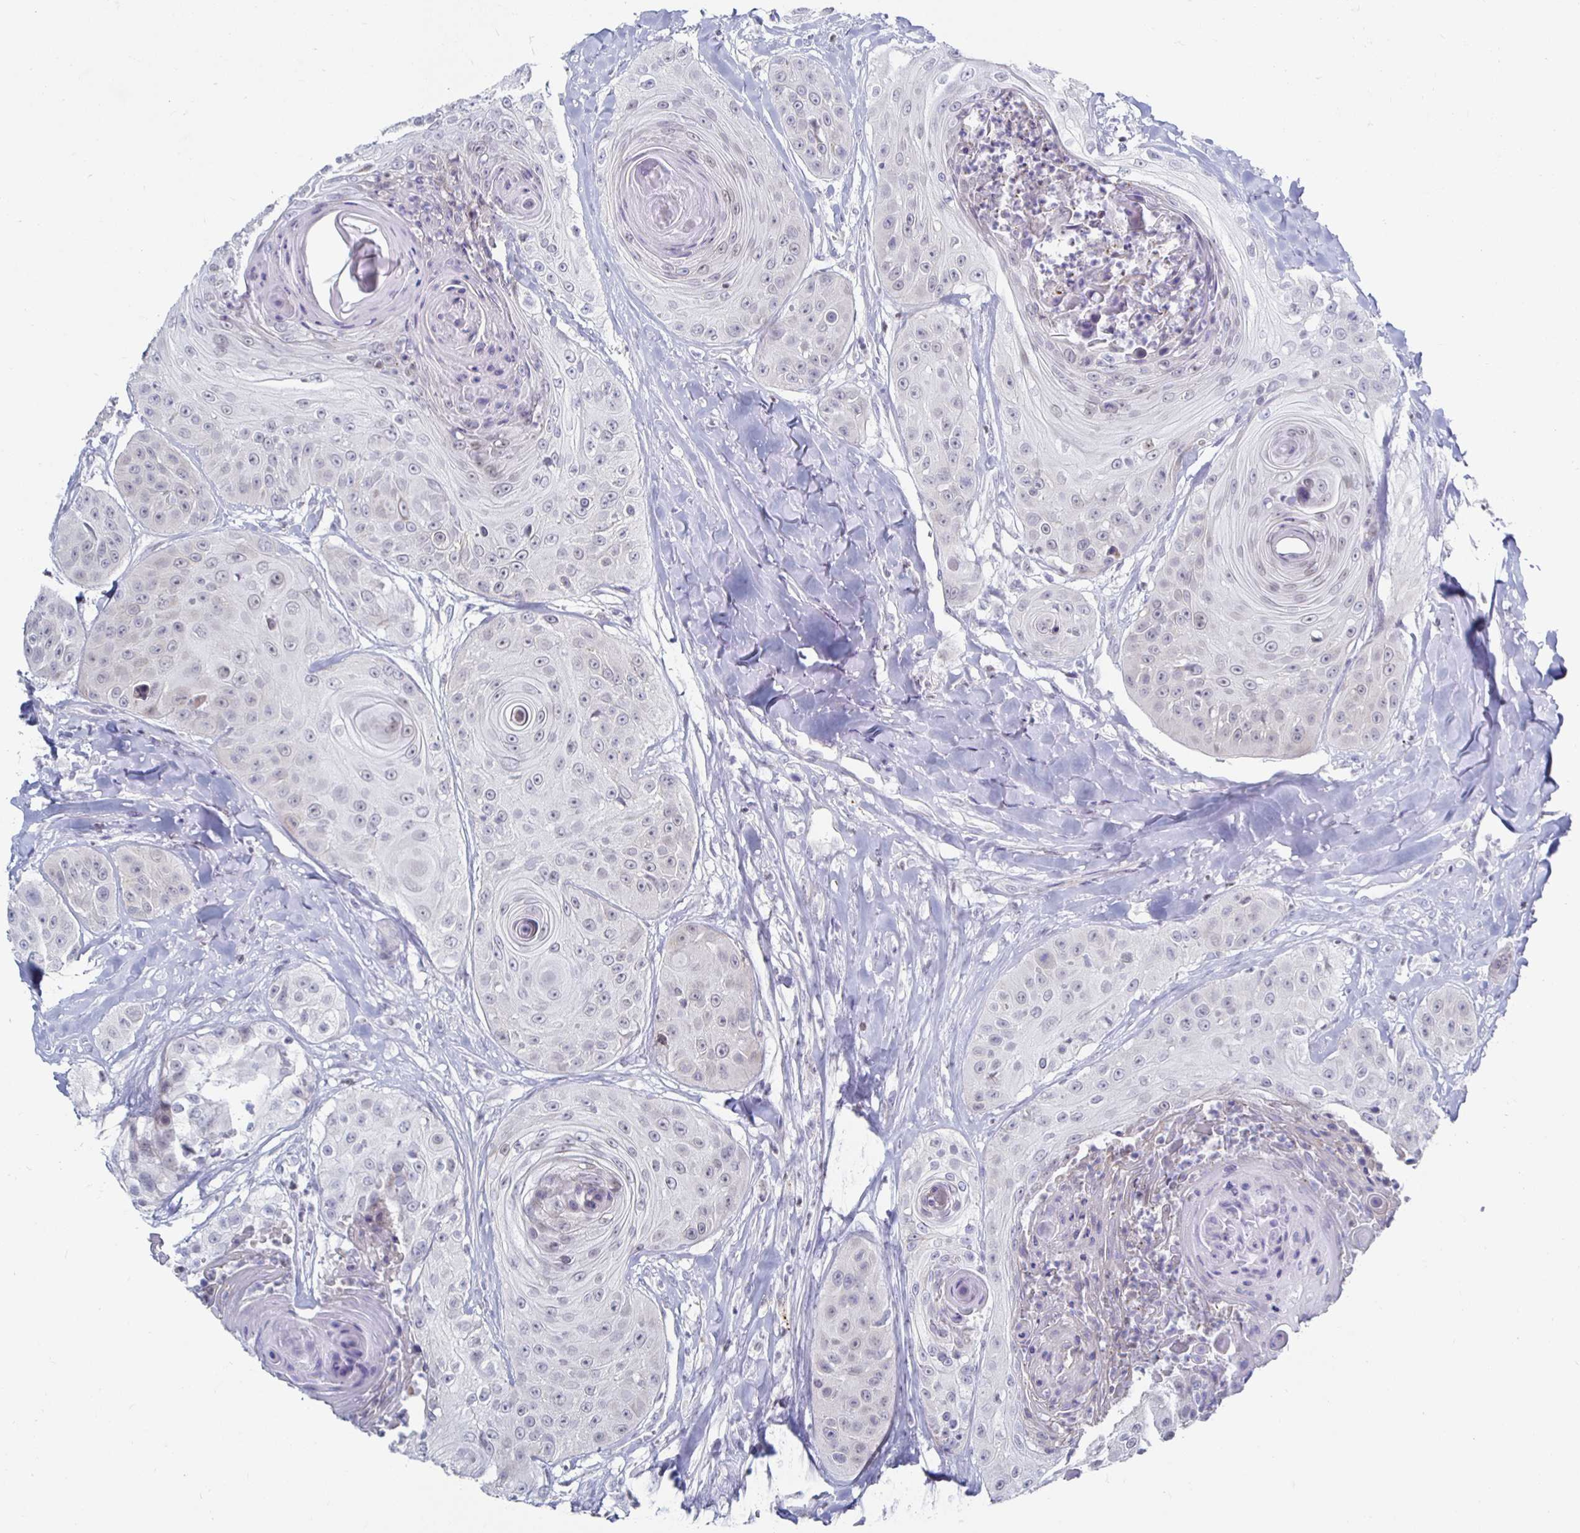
{"staining": {"intensity": "negative", "quantity": "none", "location": "none"}, "tissue": "head and neck cancer", "cell_type": "Tumor cells", "image_type": "cancer", "snomed": [{"axis": "morphology", "description": "Squamous cell carcinoma, NOS"}, {"axis": "topography", "description": "Head-Neck"}], "caption": "IHC of human squamous cell carcinoma (head and neck) reveals no positivity in tumor cells. (DAB immunohistochemistry (IHC) with hematoxylin counter stain).", "gene": "NOCT", "patient": {"sex": "male", "age": 83}}